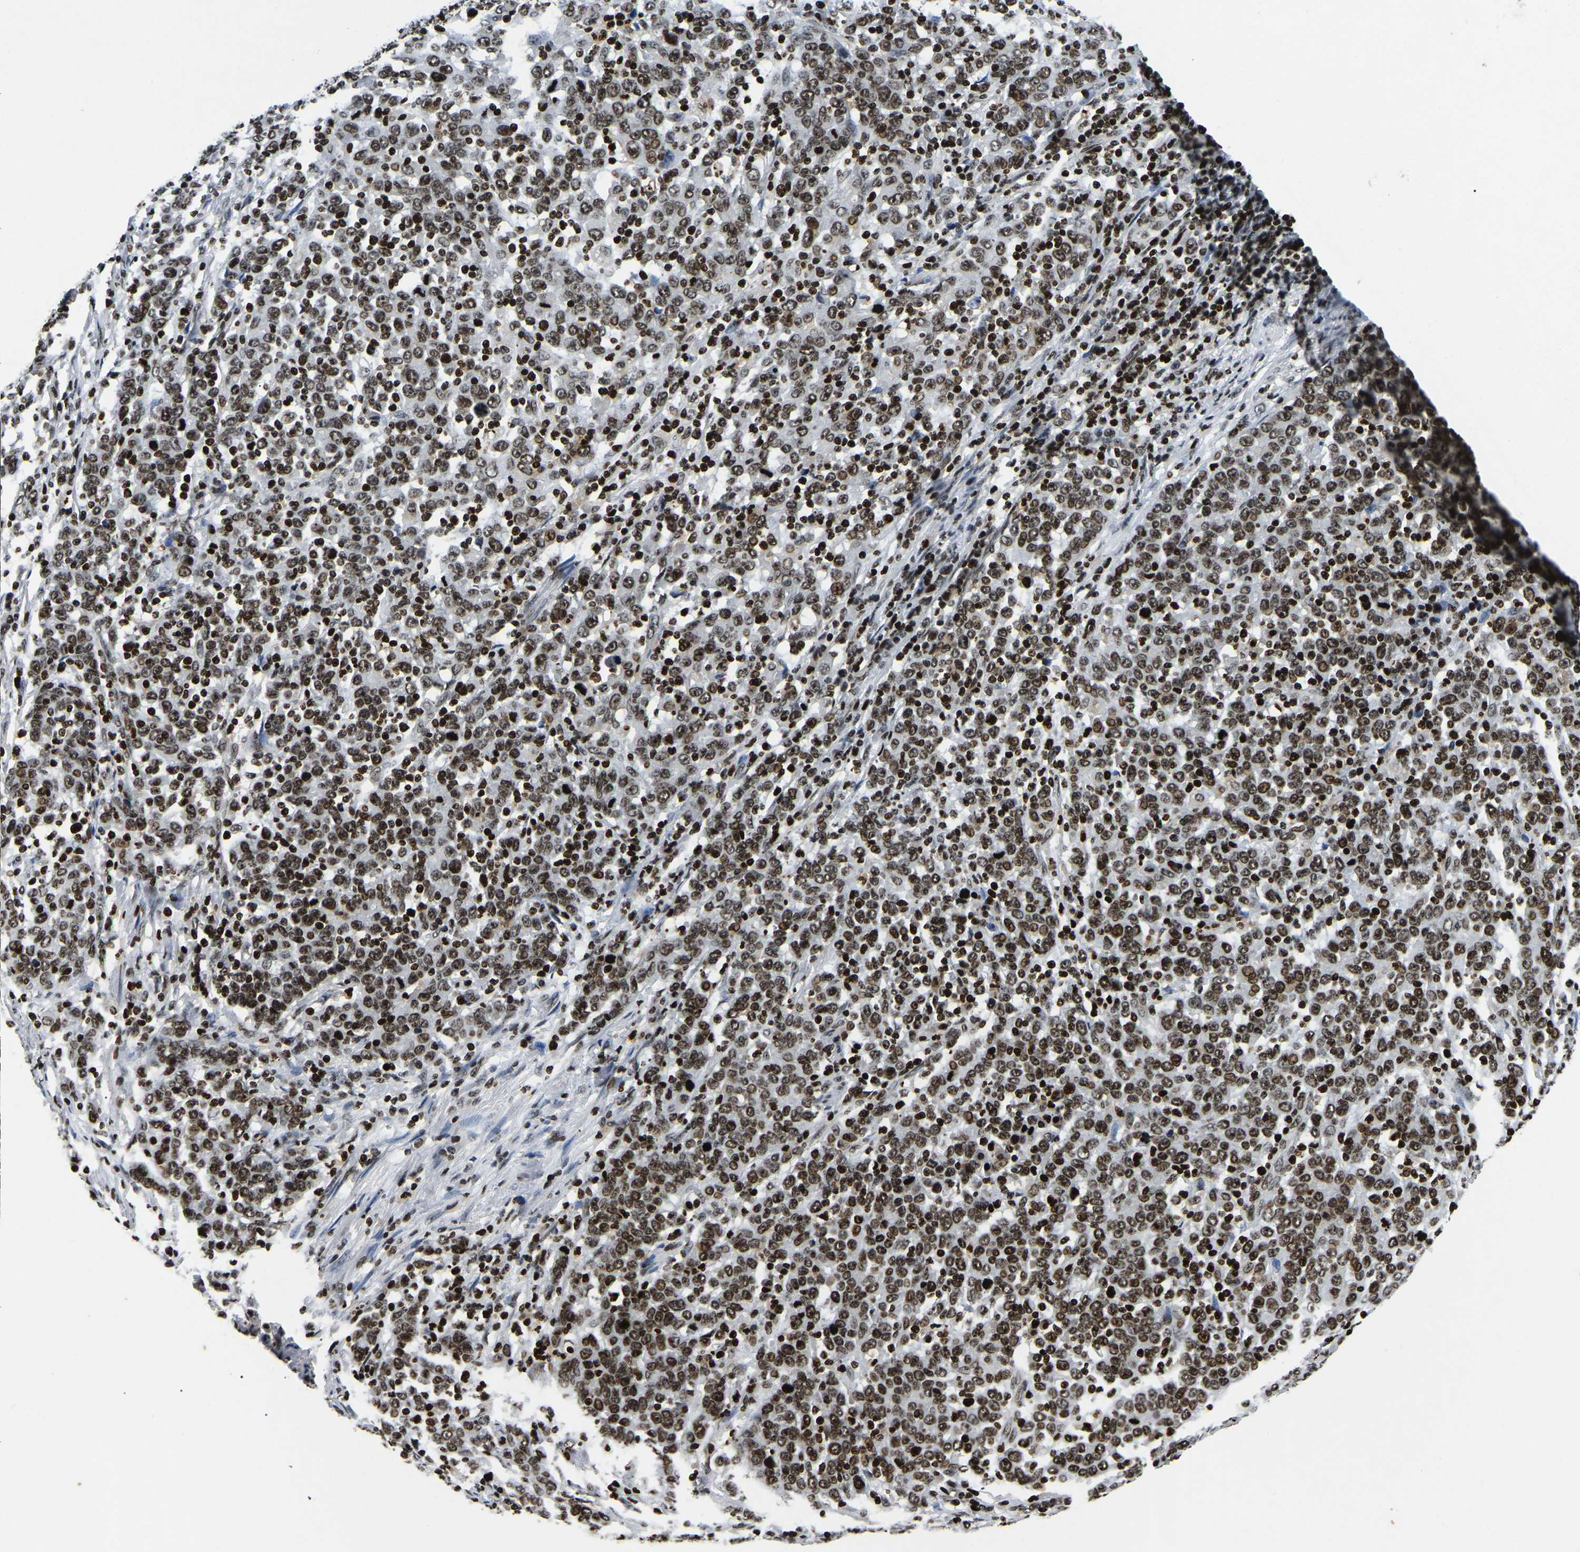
{"staining": {"intensity": "moderate", "quantity": ">75%", "location": "nuclear"}, "tissue": "stomach cancer", "cell_type": "Tumor cells", "image_type": "cancer", "snomed": [{"axis": "morphology", "description": "Adenocarcinoma, NOS"}, {"axis": "topography", "description": "Stomach, upper"}], "caption": "This histopathology image reveals immunohistochemistry staining of human adenocarcinoma (stomach), with medium moderate nuclear positivity in approximately >75% of tumor cells.", "gene": "LRRC61", "patient": {"sex": "male", "age": 69}}